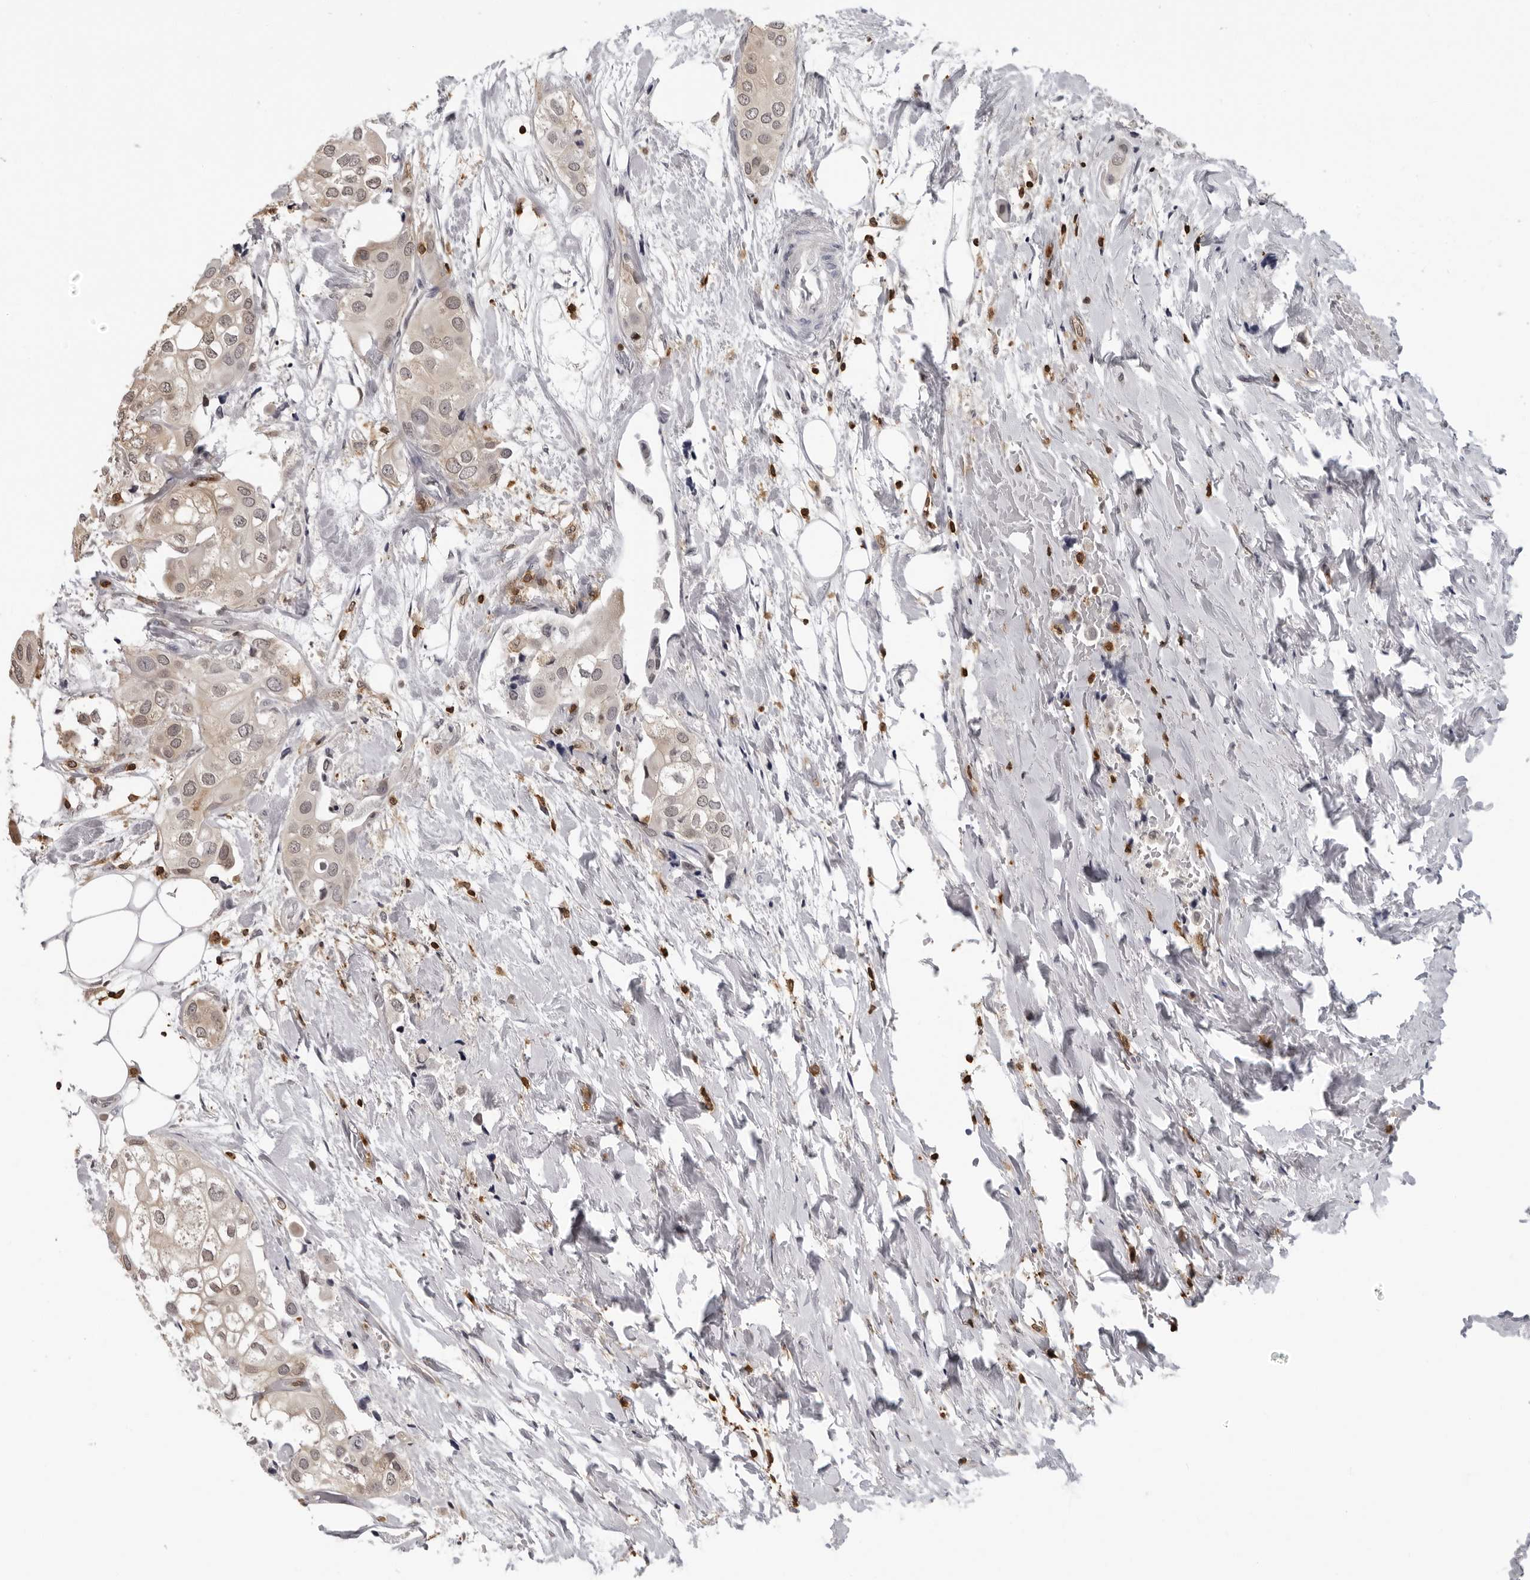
{"staining": {"intensity": "weak", "quantity": ">75%", "location": "cytoplasmic/membranous,nuclear"}, "tissue": "urothelial cancer", "cell_type": "Tumor cells", "image_type": "cancer", "snomed": [{"axis": "morphology", "description": "Urothelial carcinoma, High grade"}, {"axis": "topography", "description": "Urinary bladder"}], "caption": "Protein staining reveals weak cytoplasmic/membranous and nuclear expression in about >75% of tumor cells in urothelial cancer.", "gene": "HSPH1", "patient": {"sex": "male", "age": 64}}